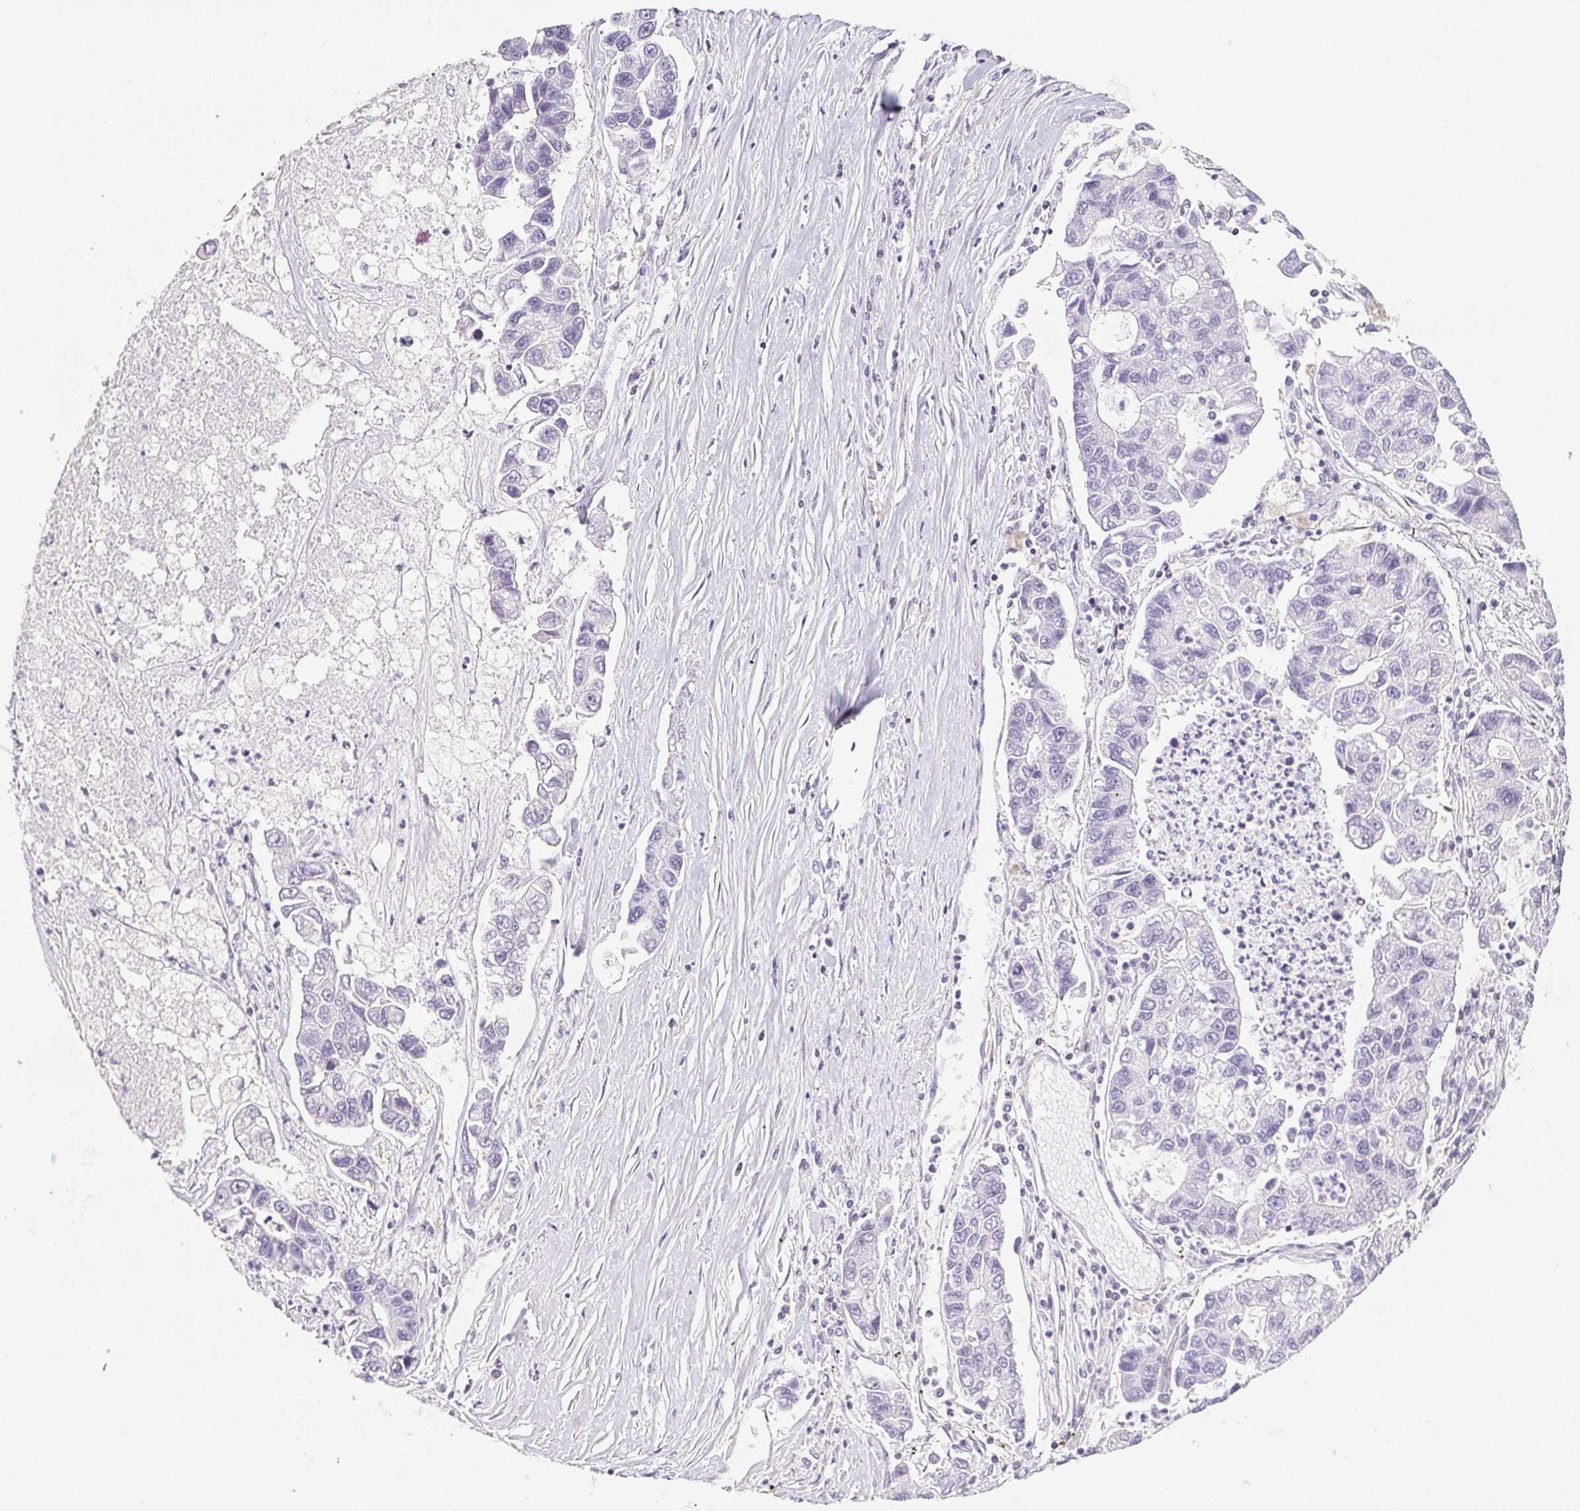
{"staining": {"intensity": "negative", "quantity": "none", "location": "none"}, "tissue": "lung cancer", "cell_type": "Tumor cells", "image_type": "cancer", "snomed": [{"axis": "morphology", "description": "Adenocarcinoma, NOS"}, {"axis": "topography", "description": "Bronchus"}, {"axis": "topography", "description": "Lung"}], "caption": "This is an immunohistochemistry (IHC) photomicrograph of adenocarcinoma (lung). There is no positivity in tumor cells.", "gene": "BEND2", "patient": {"sex": "female", "age": 51}}